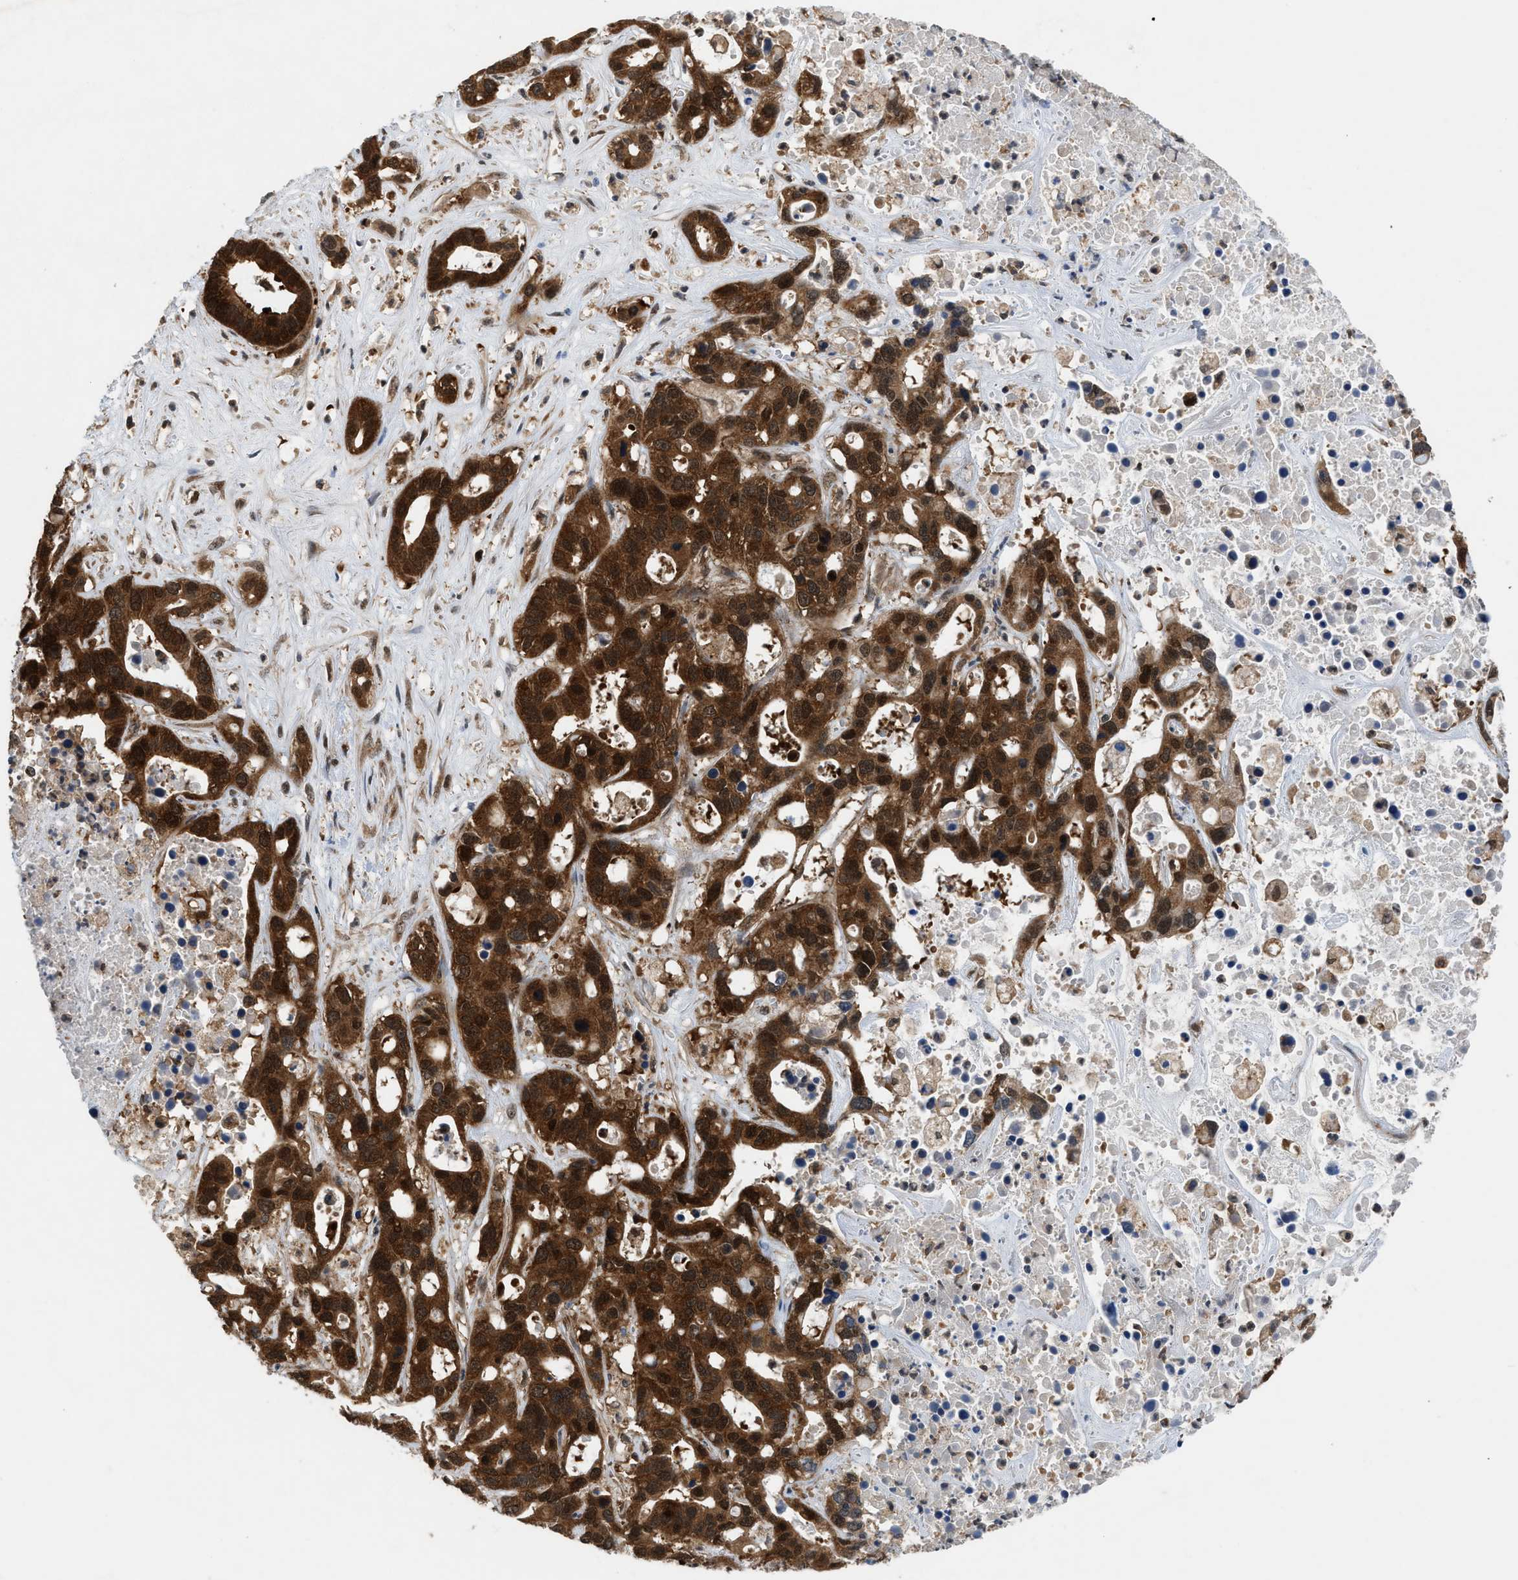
{"staining": {"intensity": "strong", "quantity": ">75%", "location": "cytoplasmic/membranous,nuclear"}, "tissue": "liver cancer", "cell_type": "Tumor cells", "image_type": "cancer", "snomed": [{"axis": "morphology", "description": "Cholangiocarcinoma"}, {"axis": "topography", "description": "Liver"}], "caption": "Immunohistochemistry (IHC) image of neoplastic tissue: liver cancer (cholangiocarcinoma) stained using immunohistochemistry (IHC) demonstrates high levels of strong protein expression localized specifically in the cytoplasmic/membranous and nuclear of tumor cells, appearing as a cytoplasmic/membranous and nuclear brown color.", "gene": "OXSR1", "patient": {"sex": "female", "age": 65}}